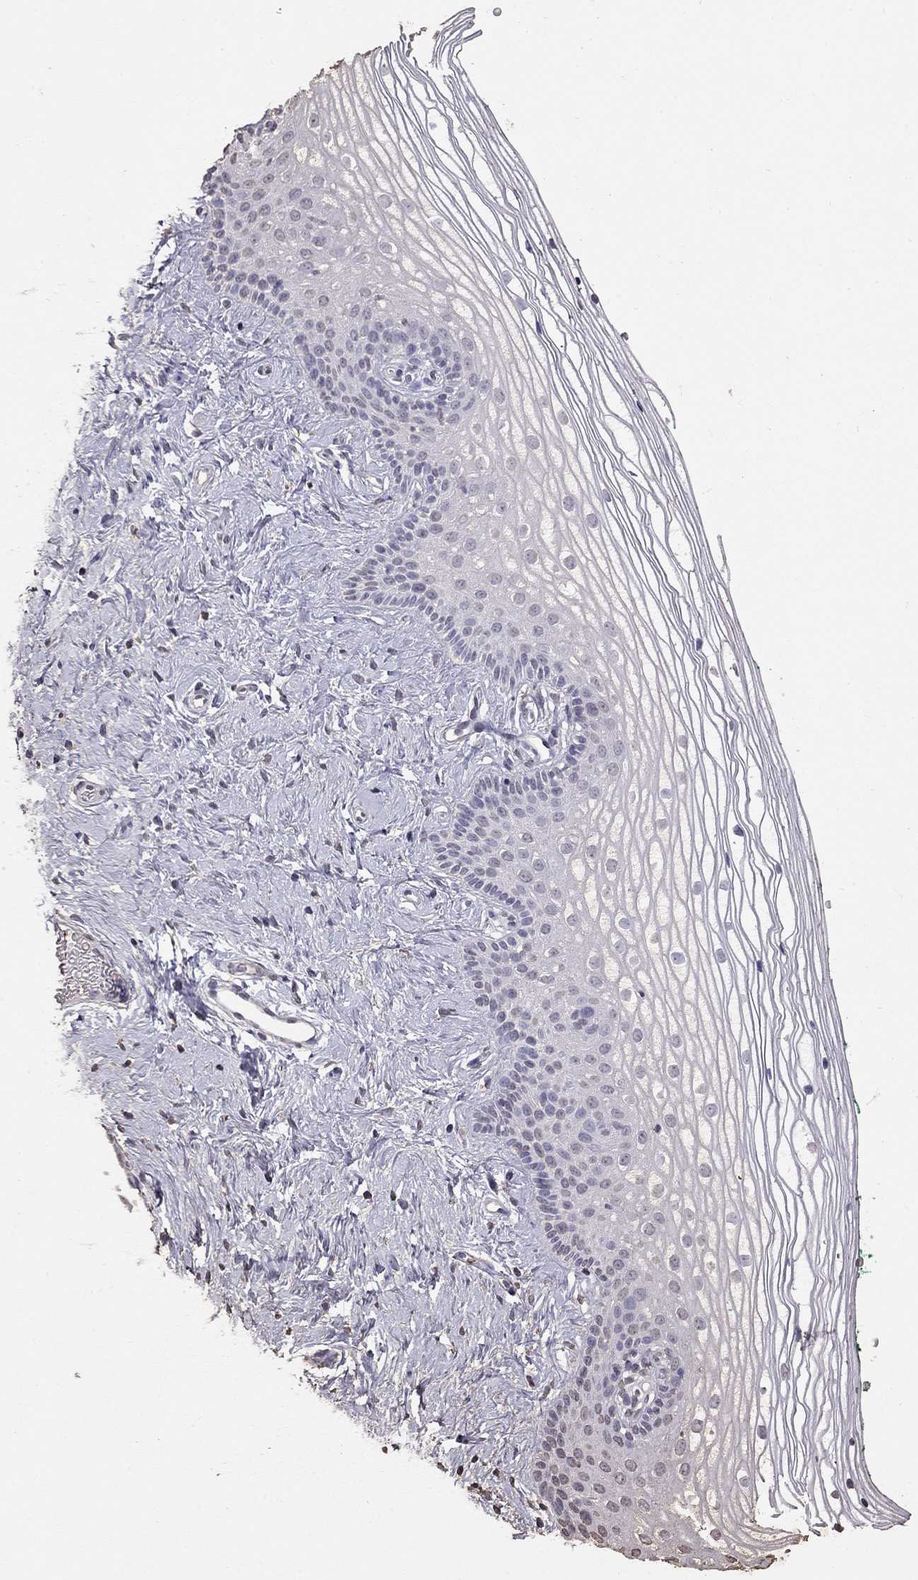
{"staining": {"intensity": "negative", "quantity": "none", "location": "none"}, "tissue": "vagina", "cell_type": "Squamous epithelial cells", "image_type": "normal", "snomed": [{"axis": "morphology", "description": "Normal tissue, NOS"}, {"axis": "topography", "description": "Vagina"}], "caption": "The micrograph reveals no significant staining in squamous epithelial cells of vagina.", "gene": "SUN3", "patient": {"sex": "female", "age": 36}}